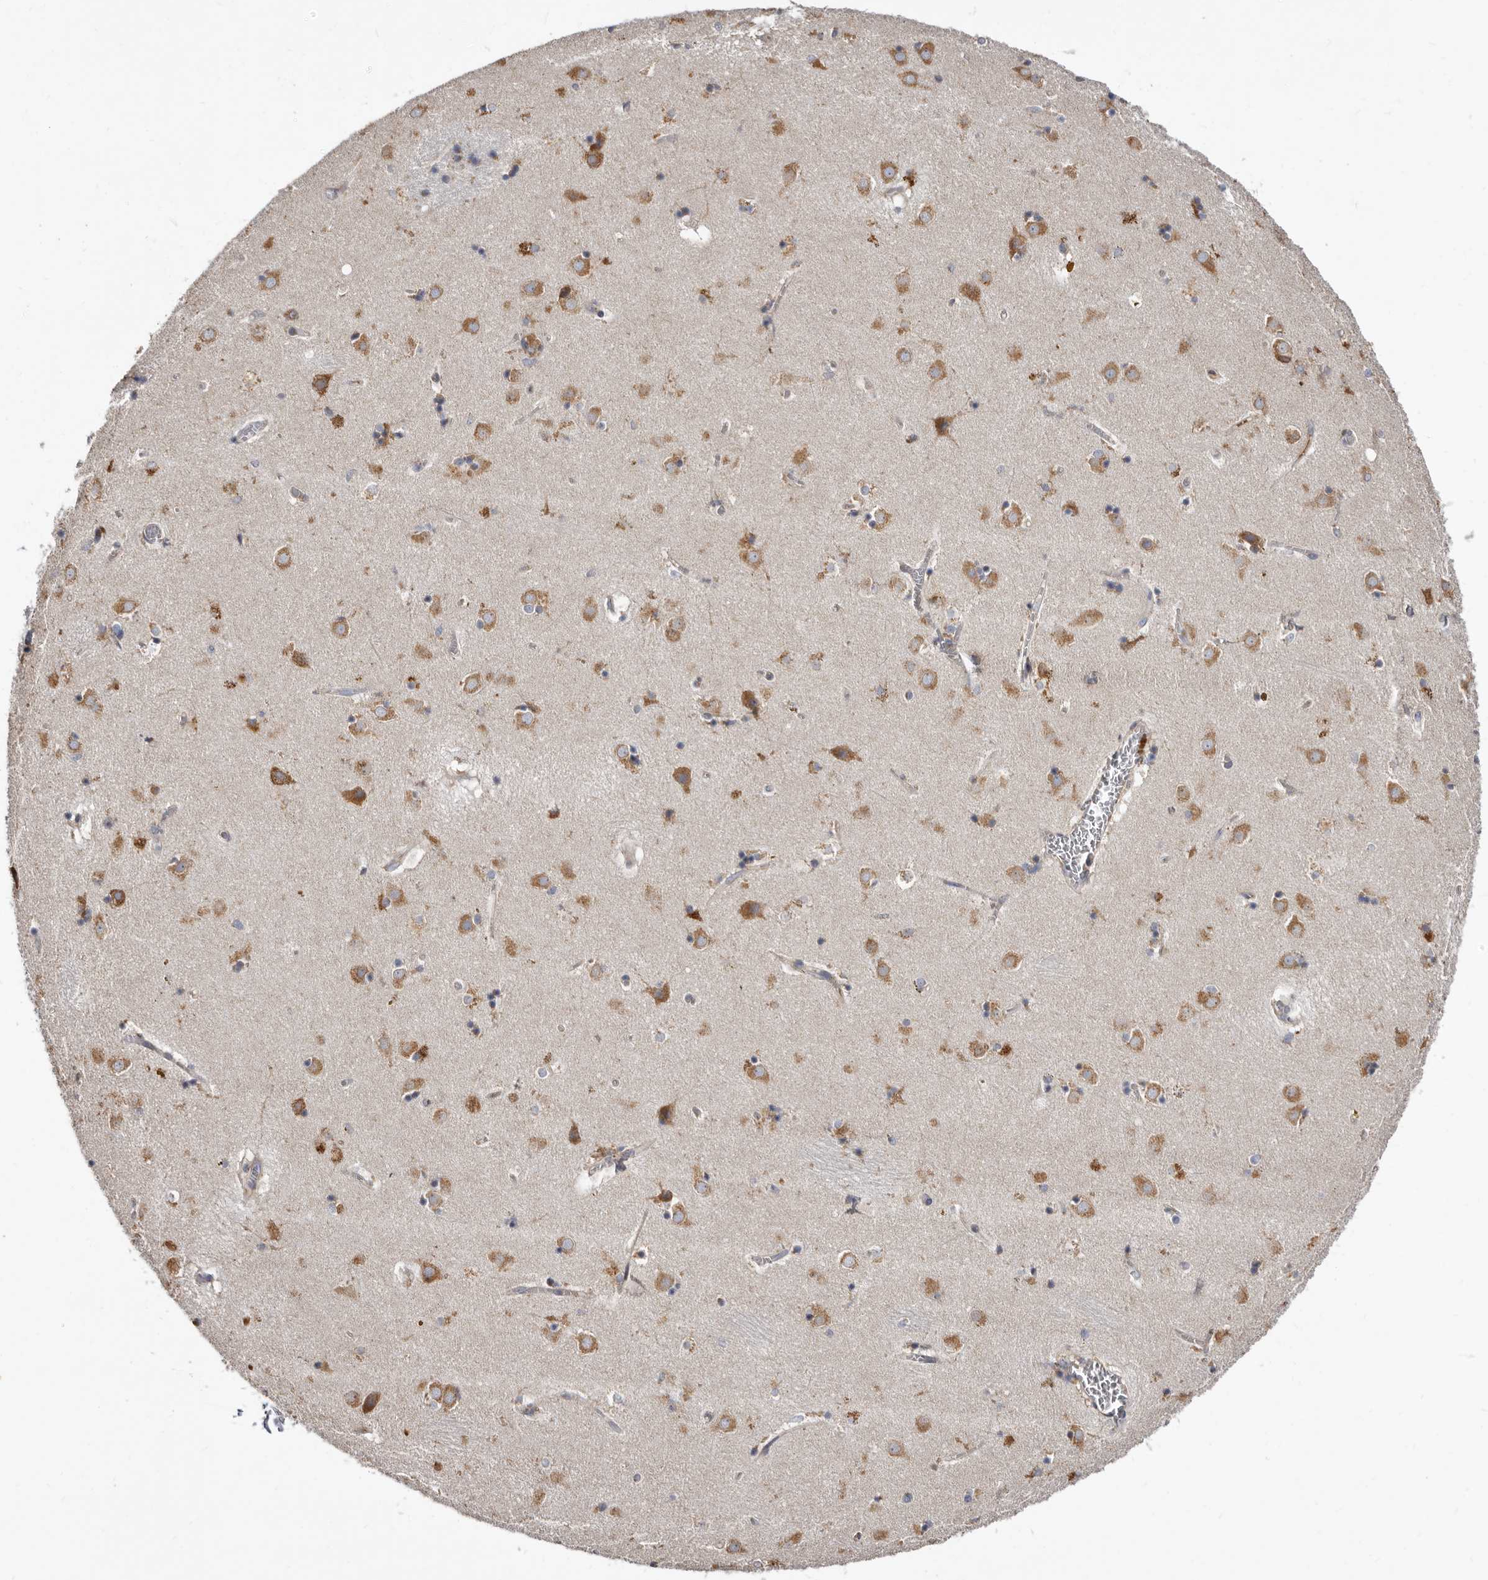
{"staining": {"intensity": "moderate", "quantity": "25%-75%", "location": "cytoplasmic/membranous"}, "tissue": "caudate", "cell_type": "Glial cells", "image_type": "normal", "snomed": [{"axis": "morphology", "description": "Normal tissue, NOS"}, {"axis": "topography", "description": "Lateral ventricle wall"}], "caption": "Protein expression analysis of unremarkable caudate reveals moderate cytoplasmic/membranous positivity in about 25%-75% of glial cells.", "gene": "ASIC5", "patient": {"sex": "male", "age": 70}}